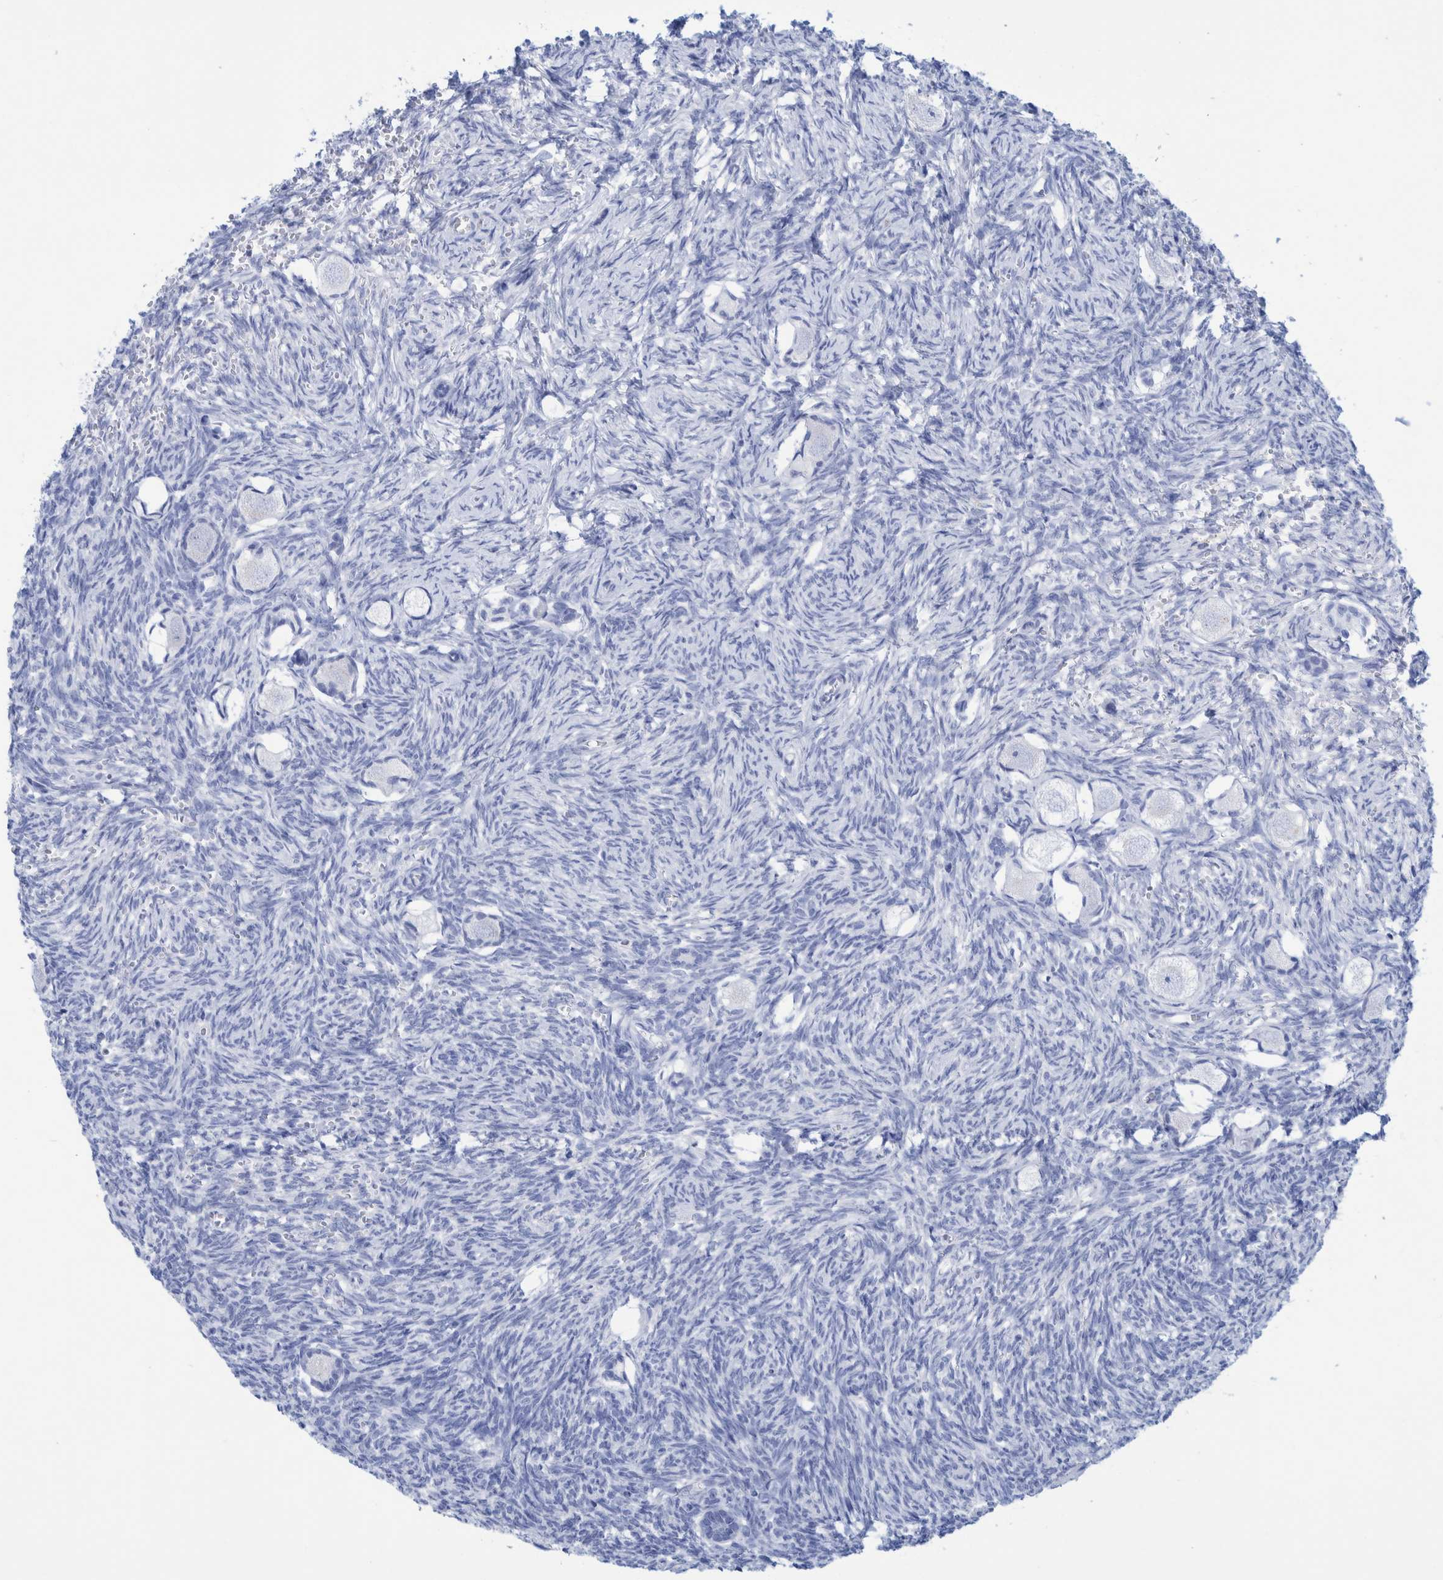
{"staining": {"intensity": "negative", "quantity": "none", "location": "none"}, "tissue": "ovary", "cell_type": "Follicle cells", "image_type": "normal", "snomed": [{"axis": "morphology", "description": "Normal tissue, NOS"}, {"axis": "topography", "description": "Ovary"}], "caption": "Micrograph shows no significant protein expression in follicle cells of unremarkable ovary. Nuclei are stained in blue.", "gene": "PERP", "patient": {"sex": "female", "age": 27}}